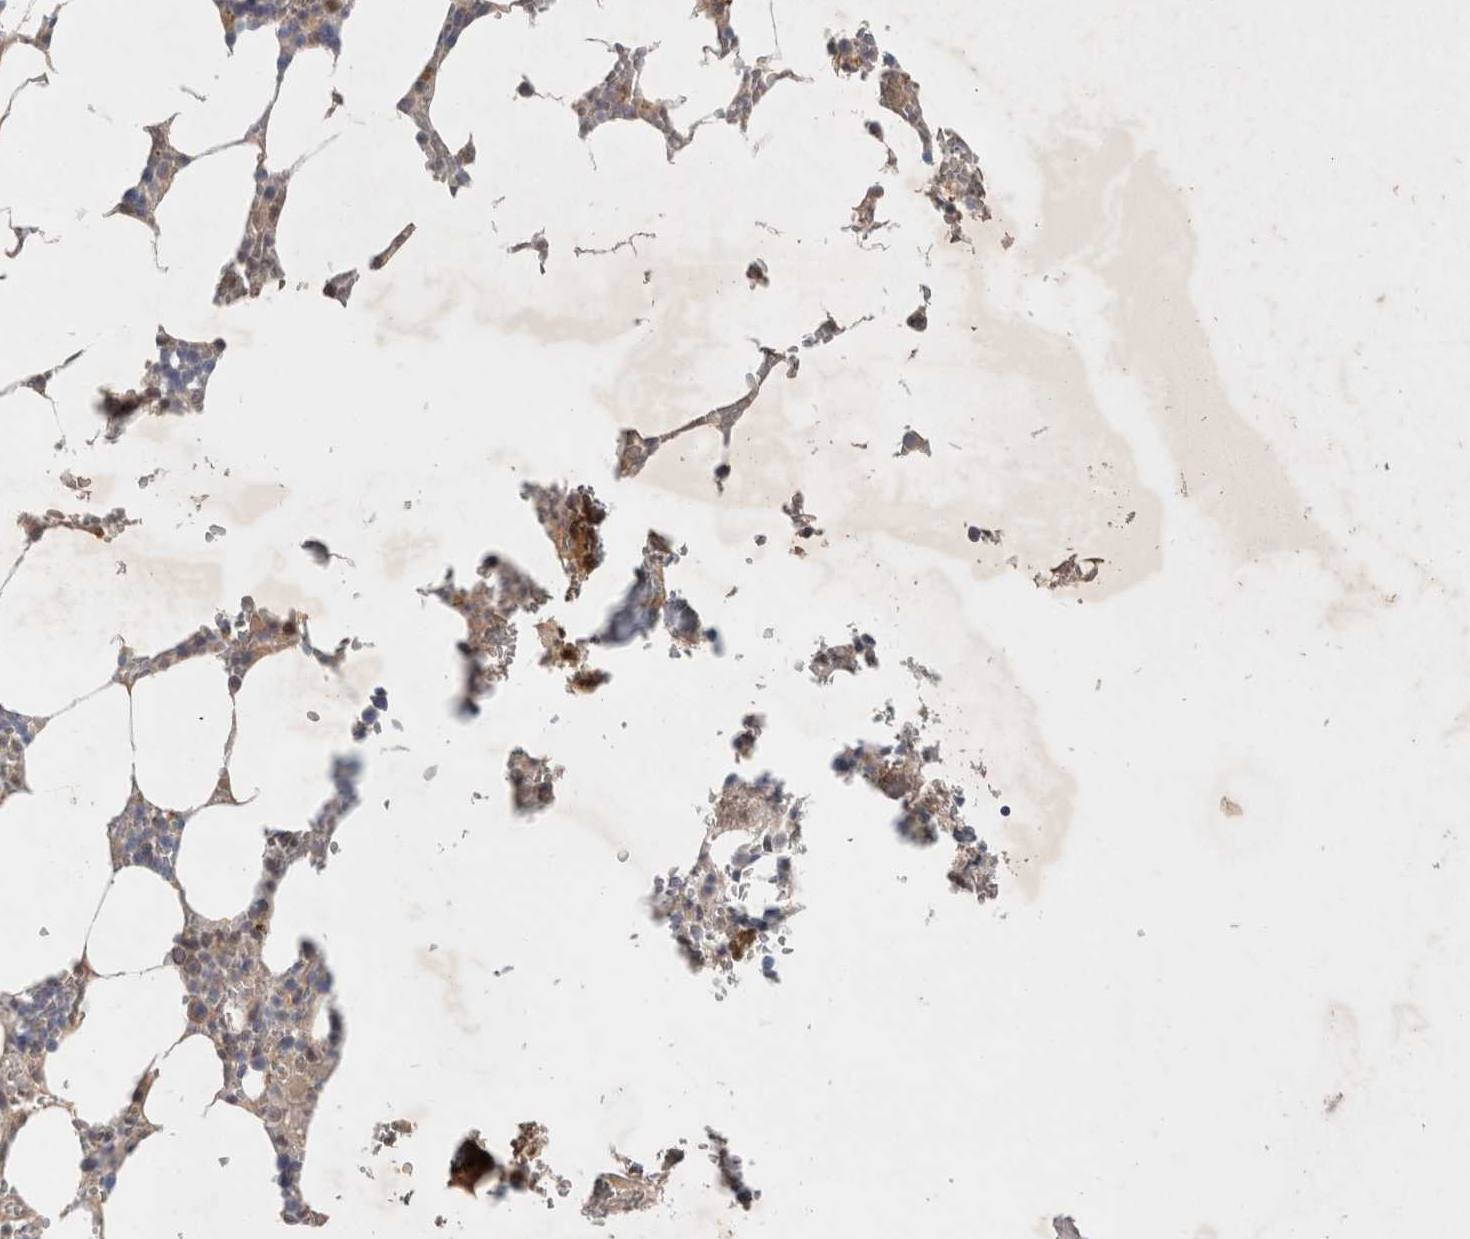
{"staining": {"intensity": "weak", "quantity": "<25%", "location": "cytoplasmic/membranous"}, "tissue": "bone marrow", "cell_type": "Hematopoietic cells", "image_type": "normal", "snomed": [{"axis": "morphology", "description": "Normal tissue, NOS"}, {"axis": "topography", "description": "Bone marrow"}], "caption": "This is a image of immunohistochemistry staining of unremarkable bone marrow, which shows no expression in hematopoietic cells.", "gene": "RASAL2", "patient": {"sex": "male", "age": 70}}